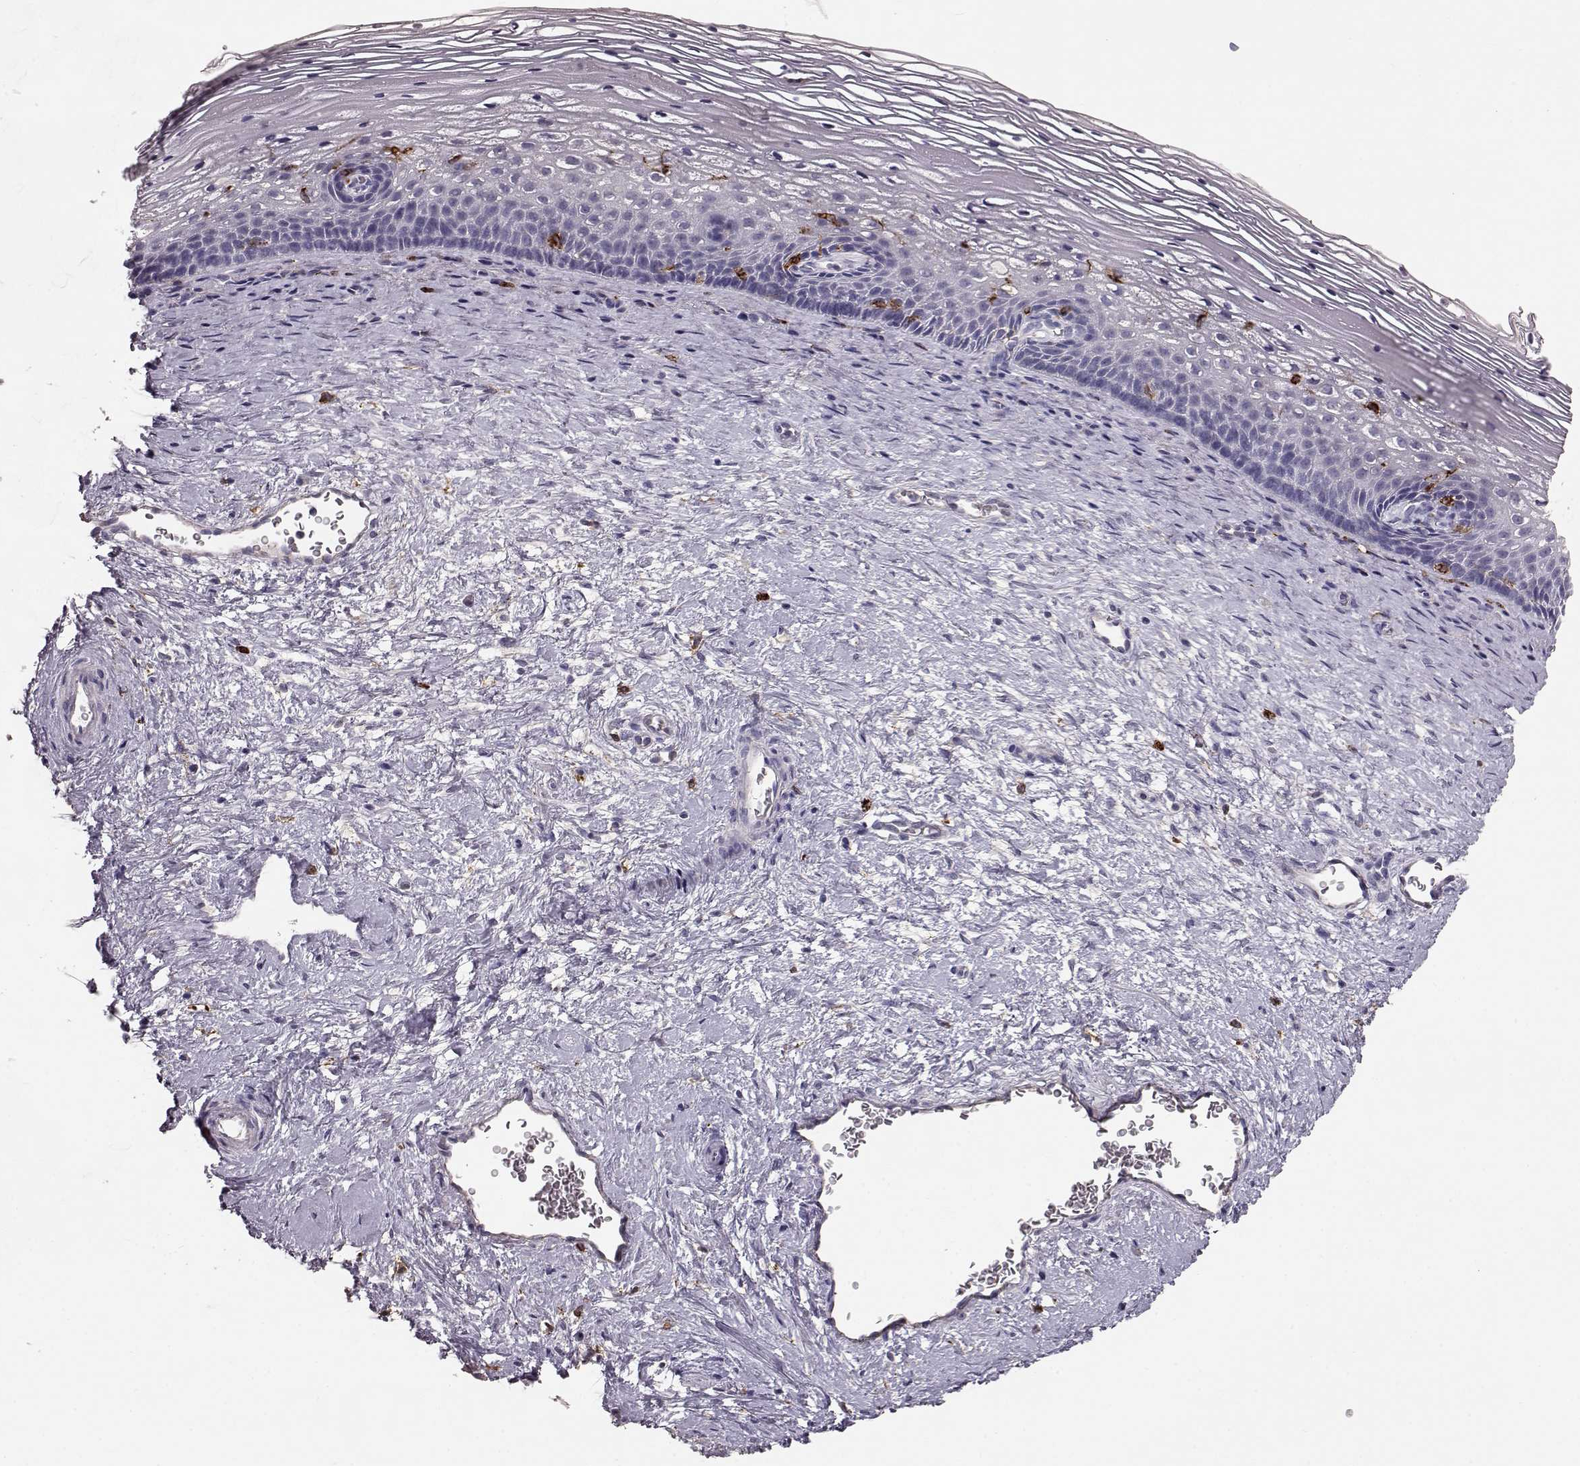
{"staining": {"intensity": "negative", "quantity": "none", "location": "none"}, "tissue": "cervix", "cell_type": "Glandular cells", "image_type": "normal", "snomed": [{"axis": "morphology", "description": "Normal tissue, NOS"}, {"axis": "topography", "description": "Cervix"}], "caption": "Glandular cells are negative for protein expression in normal human cervix.", "gene": "CCNF", "patient": {"sex": "female", "age": 34}}